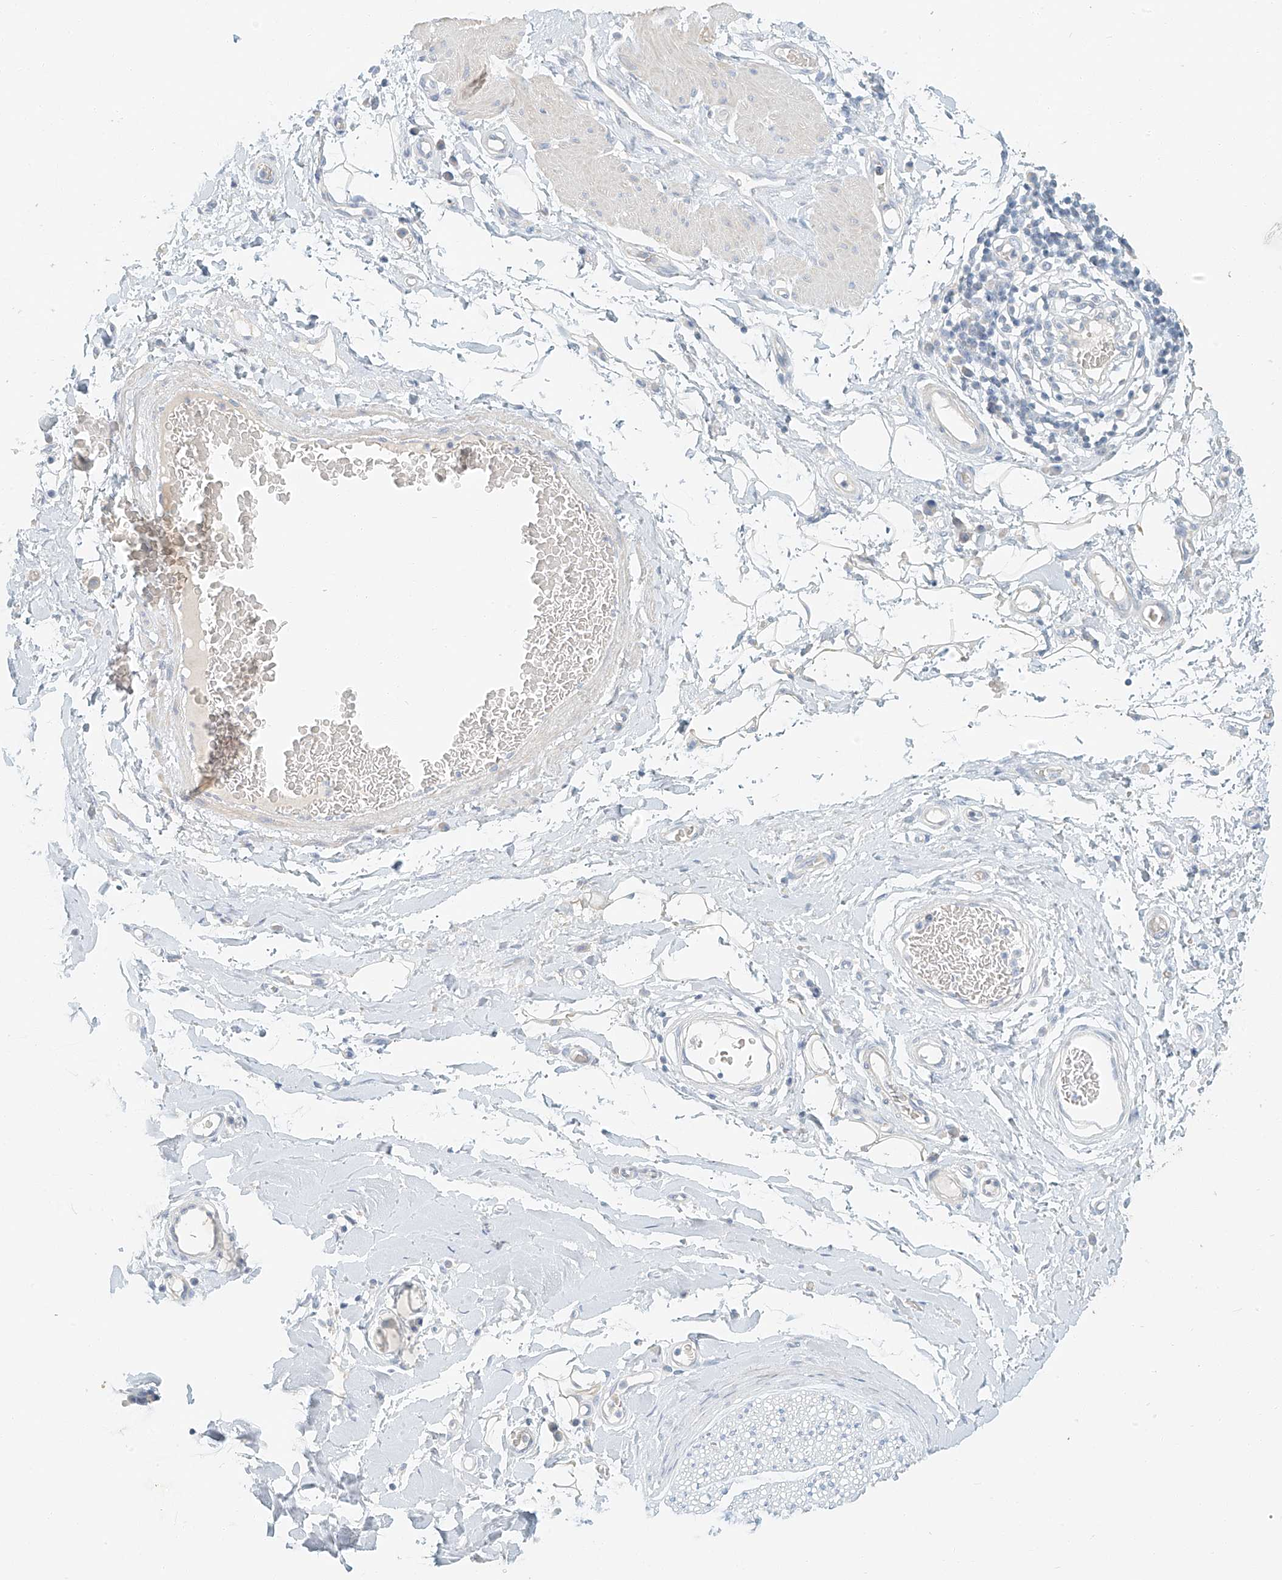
{"staining": {"intensity": "negative", "quantity": "none", "location": "none"}, "tissue": "adipose tissue", "cell_type": "Adipocytes", "image_type": "normal", "snomed": [{"axis": "morphology", "description": "Normal tissue, NOS"}, {"axis": "morphology", "description": "Adenocarcinoma, NOS"}, {"axis": "topography", "description": "Stomach, upper"}, {"axis": "topography", "description": "Peripheral nerve tissue"}], "caption": "There is no significant staining in adipocytes of adipose tissue. (IHC, brightfield microscopy, high magnification).", "gene": "PGC", "patient": {"sex": "male", "age": 62}}